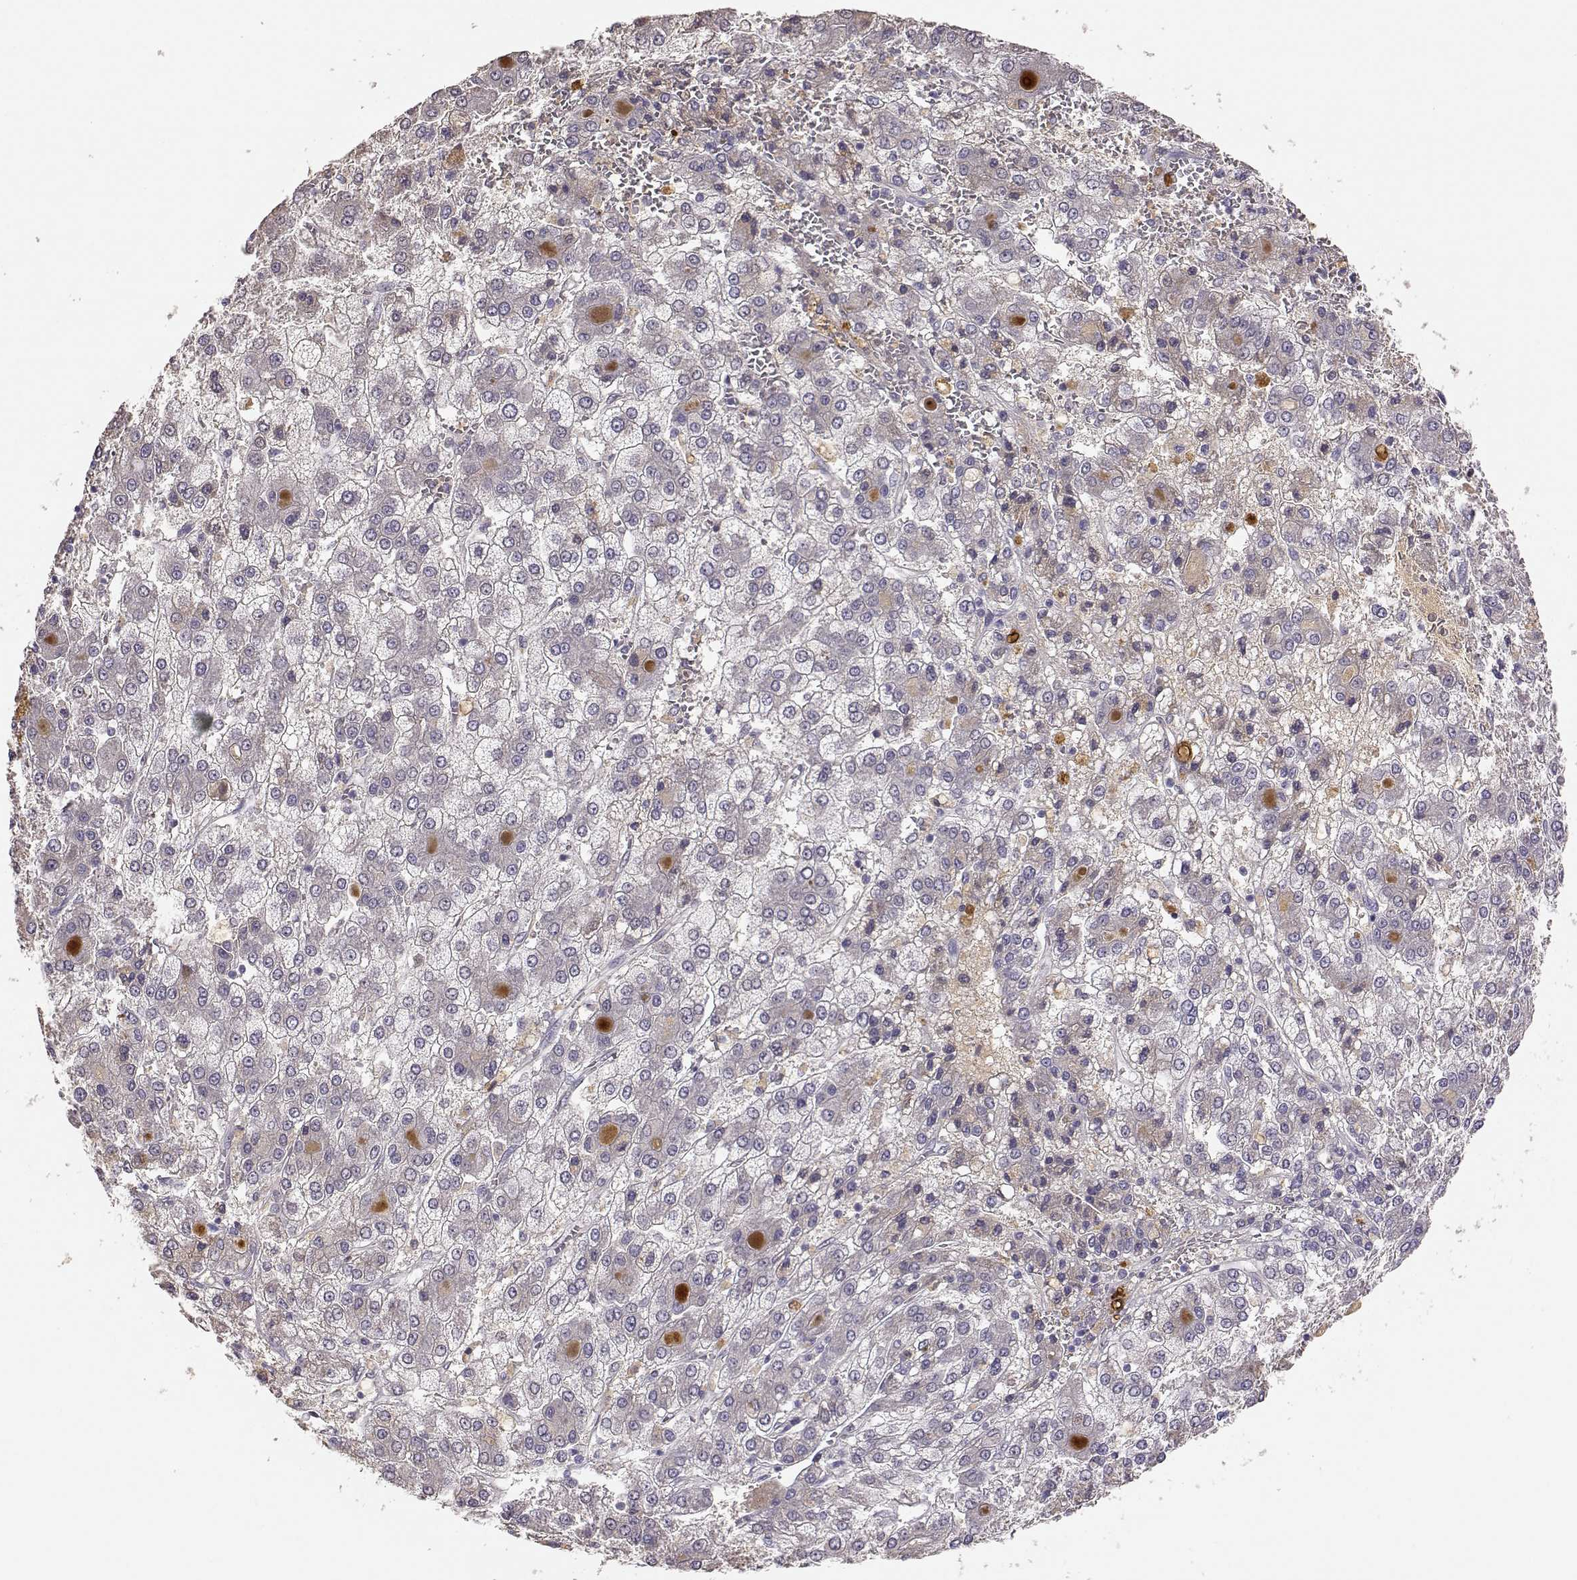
{"staining": {"intensity": "negative", "quantity": "none", "location": "none"}, "tissue": "liver cancer", "cell_type": "Tumor cells", "image_type": "cancer", "snomed": [{"axis": "morphology", "description": "Carcinoma, Hepatocellular, NOS"}, {"axis": "topography", "description": "Liver"}], "caption": "Photomicrograph shows no significant protein expression in tumor cells of hepatocellular carcinoma (liver). The staining is performed using DAB (3,3'-diaminobenzidine) brown chromogen with nuclei counter-stained in using hematoxylin.", "gene": "TACR1", "patient": {"sex": "male", "age": 73}}